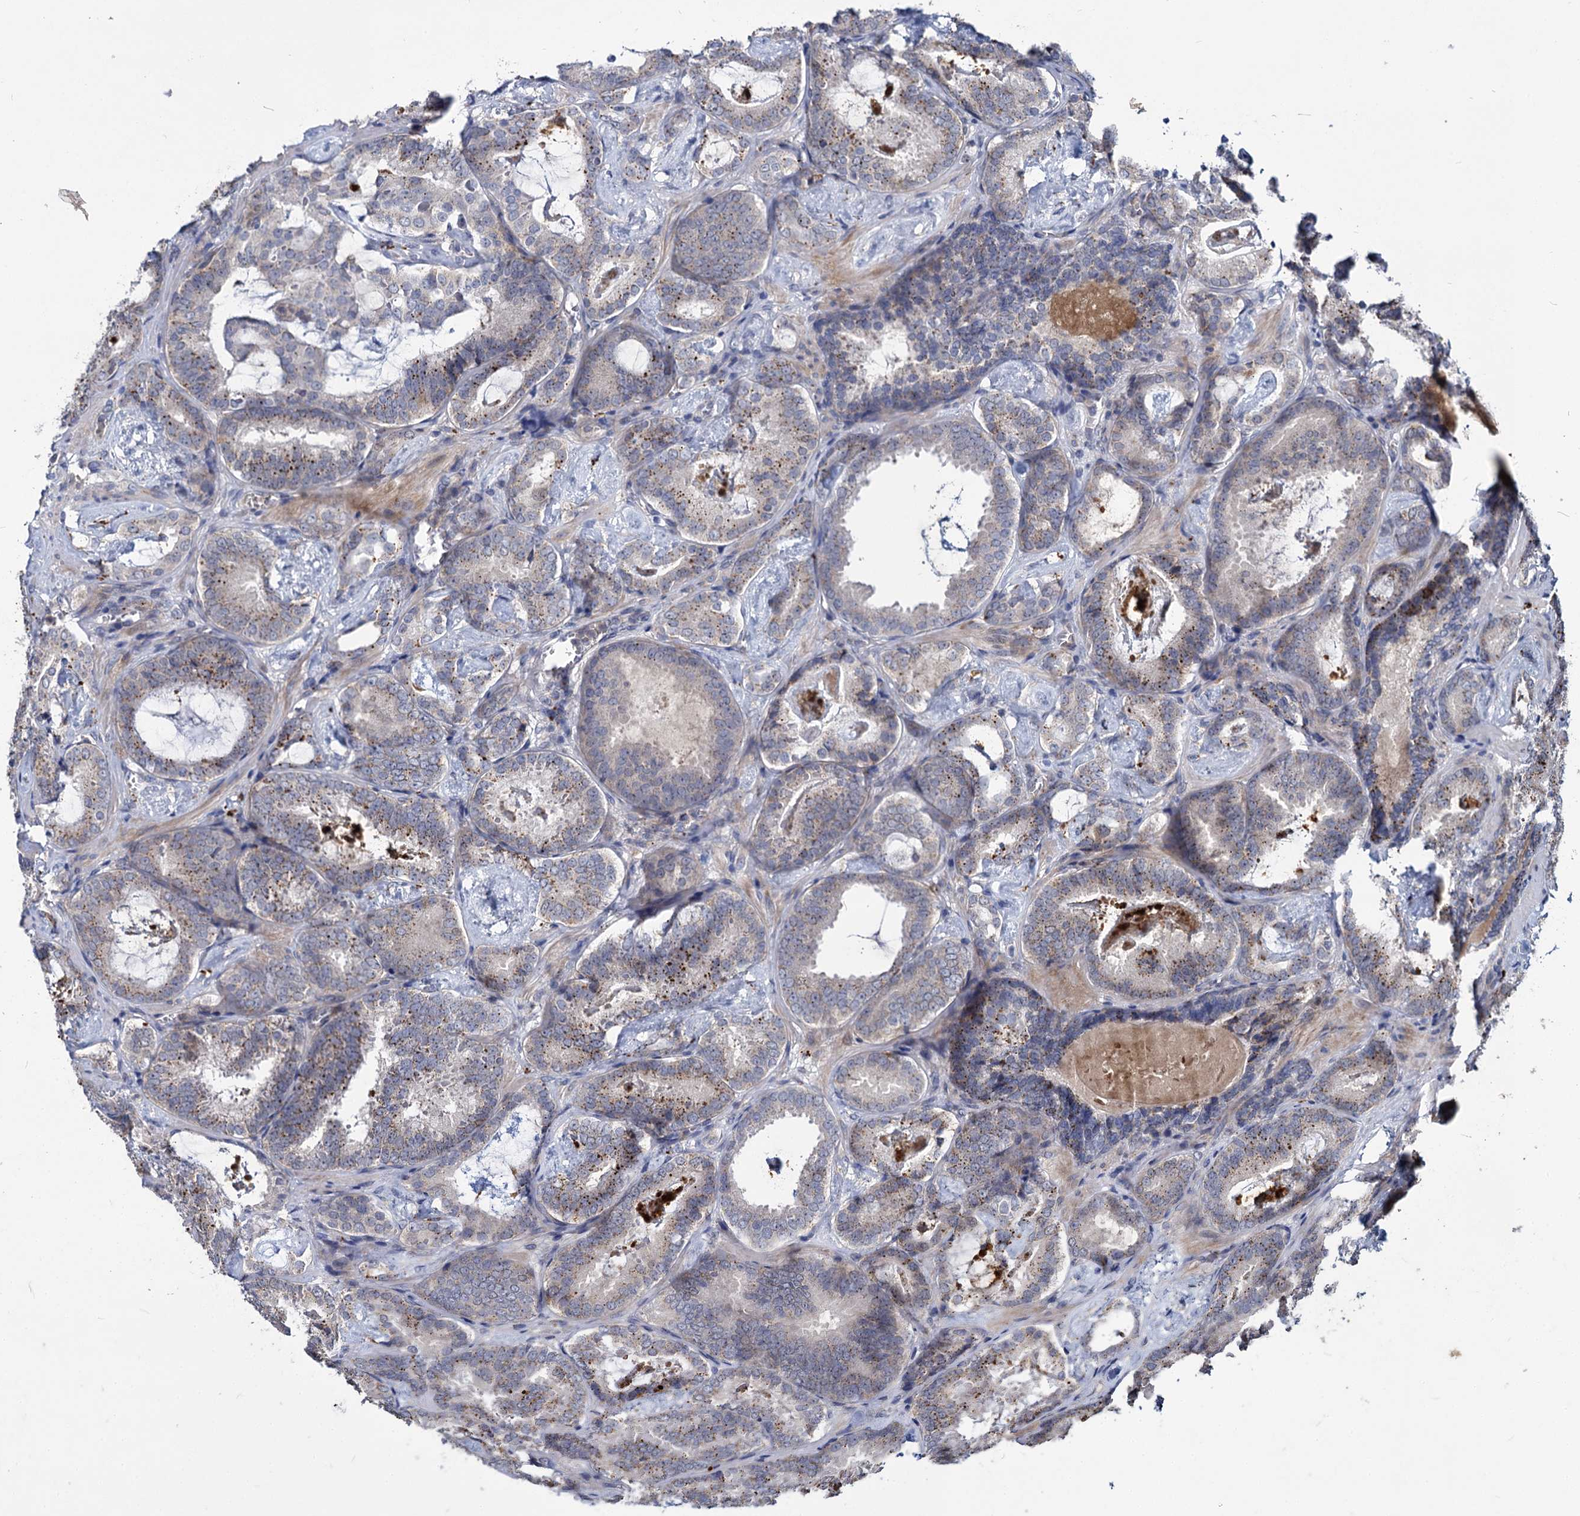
{"staining": {"intensity": "moderate", "quantity": "25%-75%", "location": "cytoplasmic/membranous"}, "tissue": "prostate cancer", "cell_type": "Tumor cells", "image_type": "cancer", "snomed": [{"axis": "morphology", "description": "Adenocarcinoma, Low grade"}, {"axis": "topography", "description": "Prostate"}], "caption": "A micrograph of prostate low-grade adenocarcinoma stained for a protein shows moderate cytoplasmic/membranous brown staining in tumor cells. (IHC, brightfield microscopy, high magnification).", "gene": "C11orf86", "patient": {"sex": "male", "age": 60}}